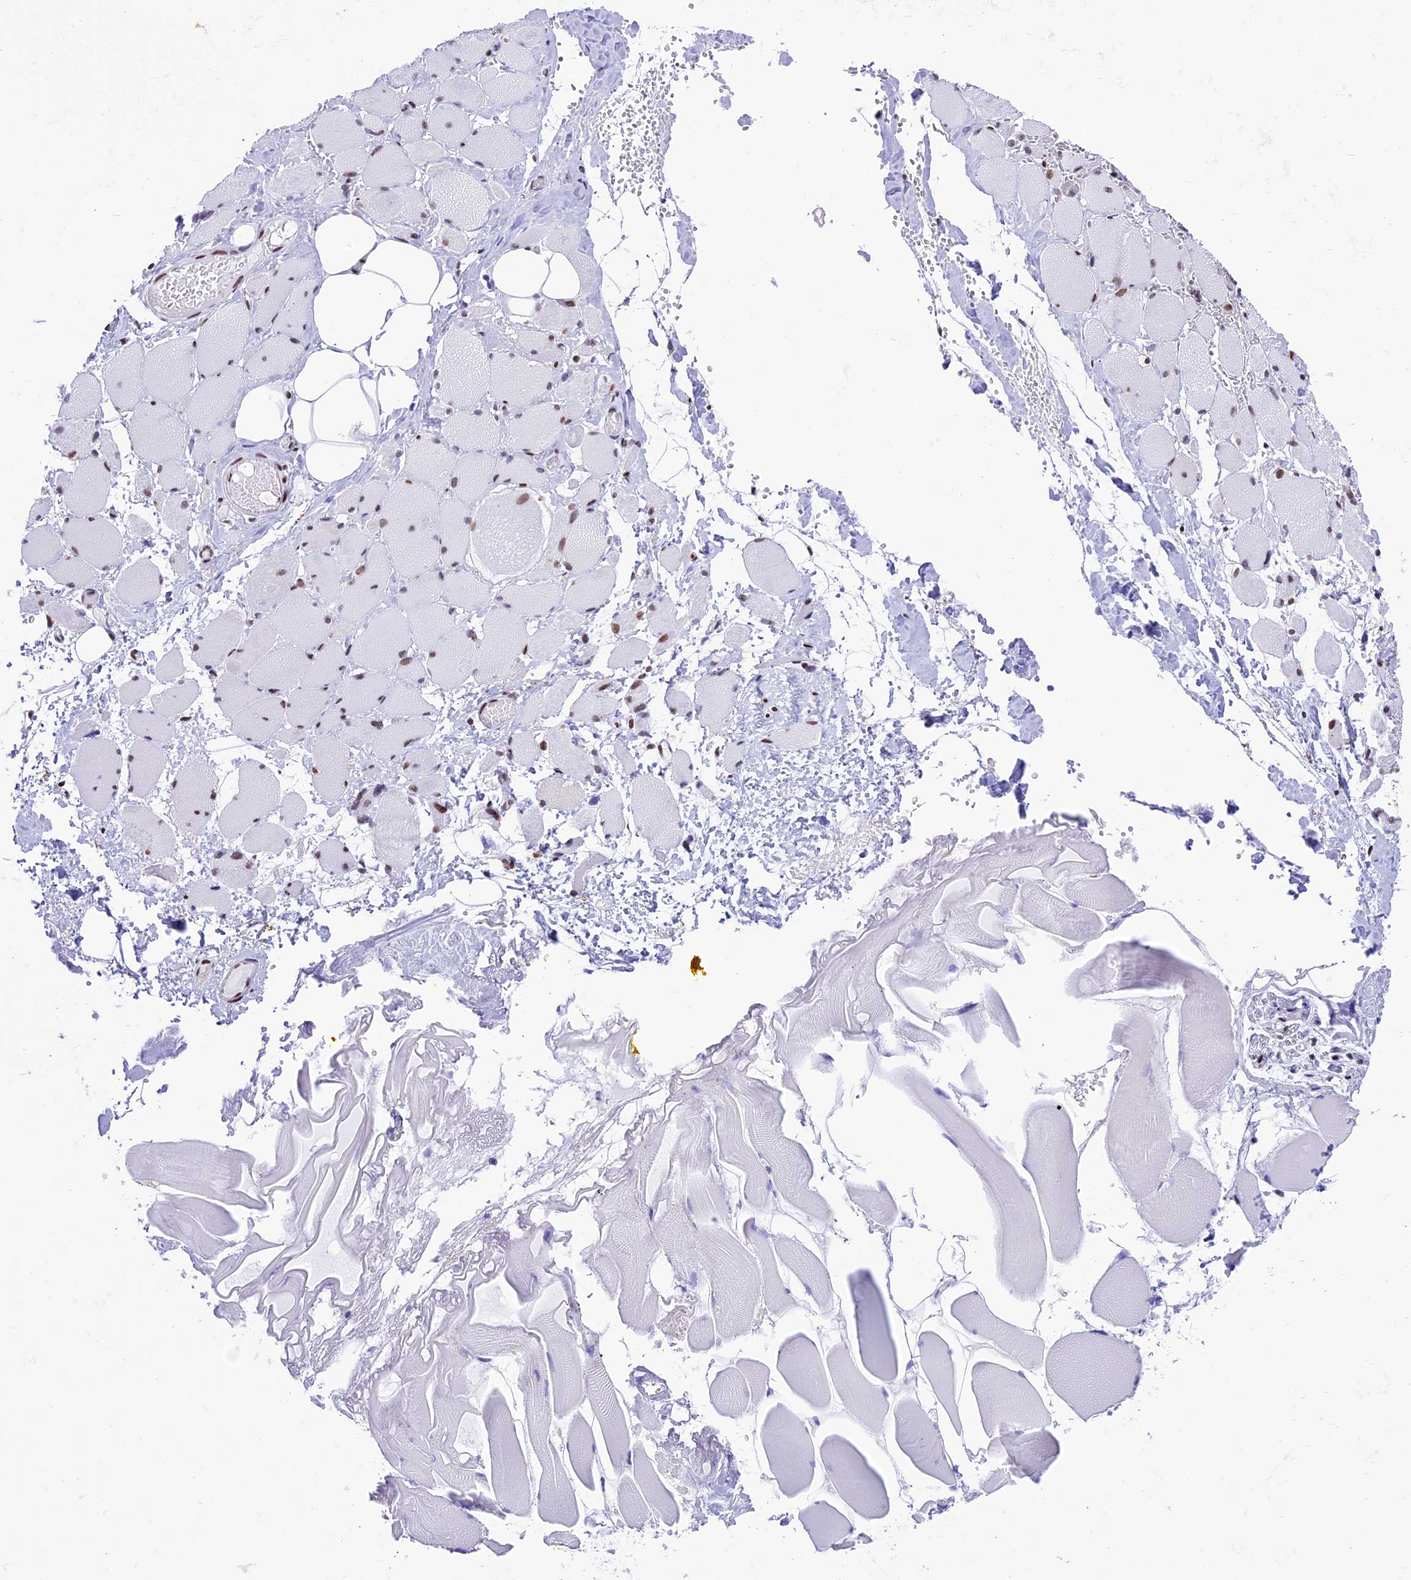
{"staining": {"intensity": "moderate", "quantity": "<25%", "location": "nuclear"}, "tissue": "skeletal muscle", "cell_type": "Myocytes", "image_type": "normal", "snomed": [{"axis": "morphology", "description": "Normal tissue, NOS"}, {"axis": "morphology", "description": "Basal cell carcinoma"}, {"axis": "topography", "description": "Skeletal muscle"}], "caption": "Immunohistochemical staining of benign human skeletal muscle exhibits moderate nuclear protein staining in about <25% of myocytes. The staining is performed using DAB (3,3'-diaminobenzidine) brown chromogen to label protein expression. The nuclei are counter-stained blue using hematoxylin.", "gene": "RPS6KB1", "patient": {"sex": "female", "age": 64}}